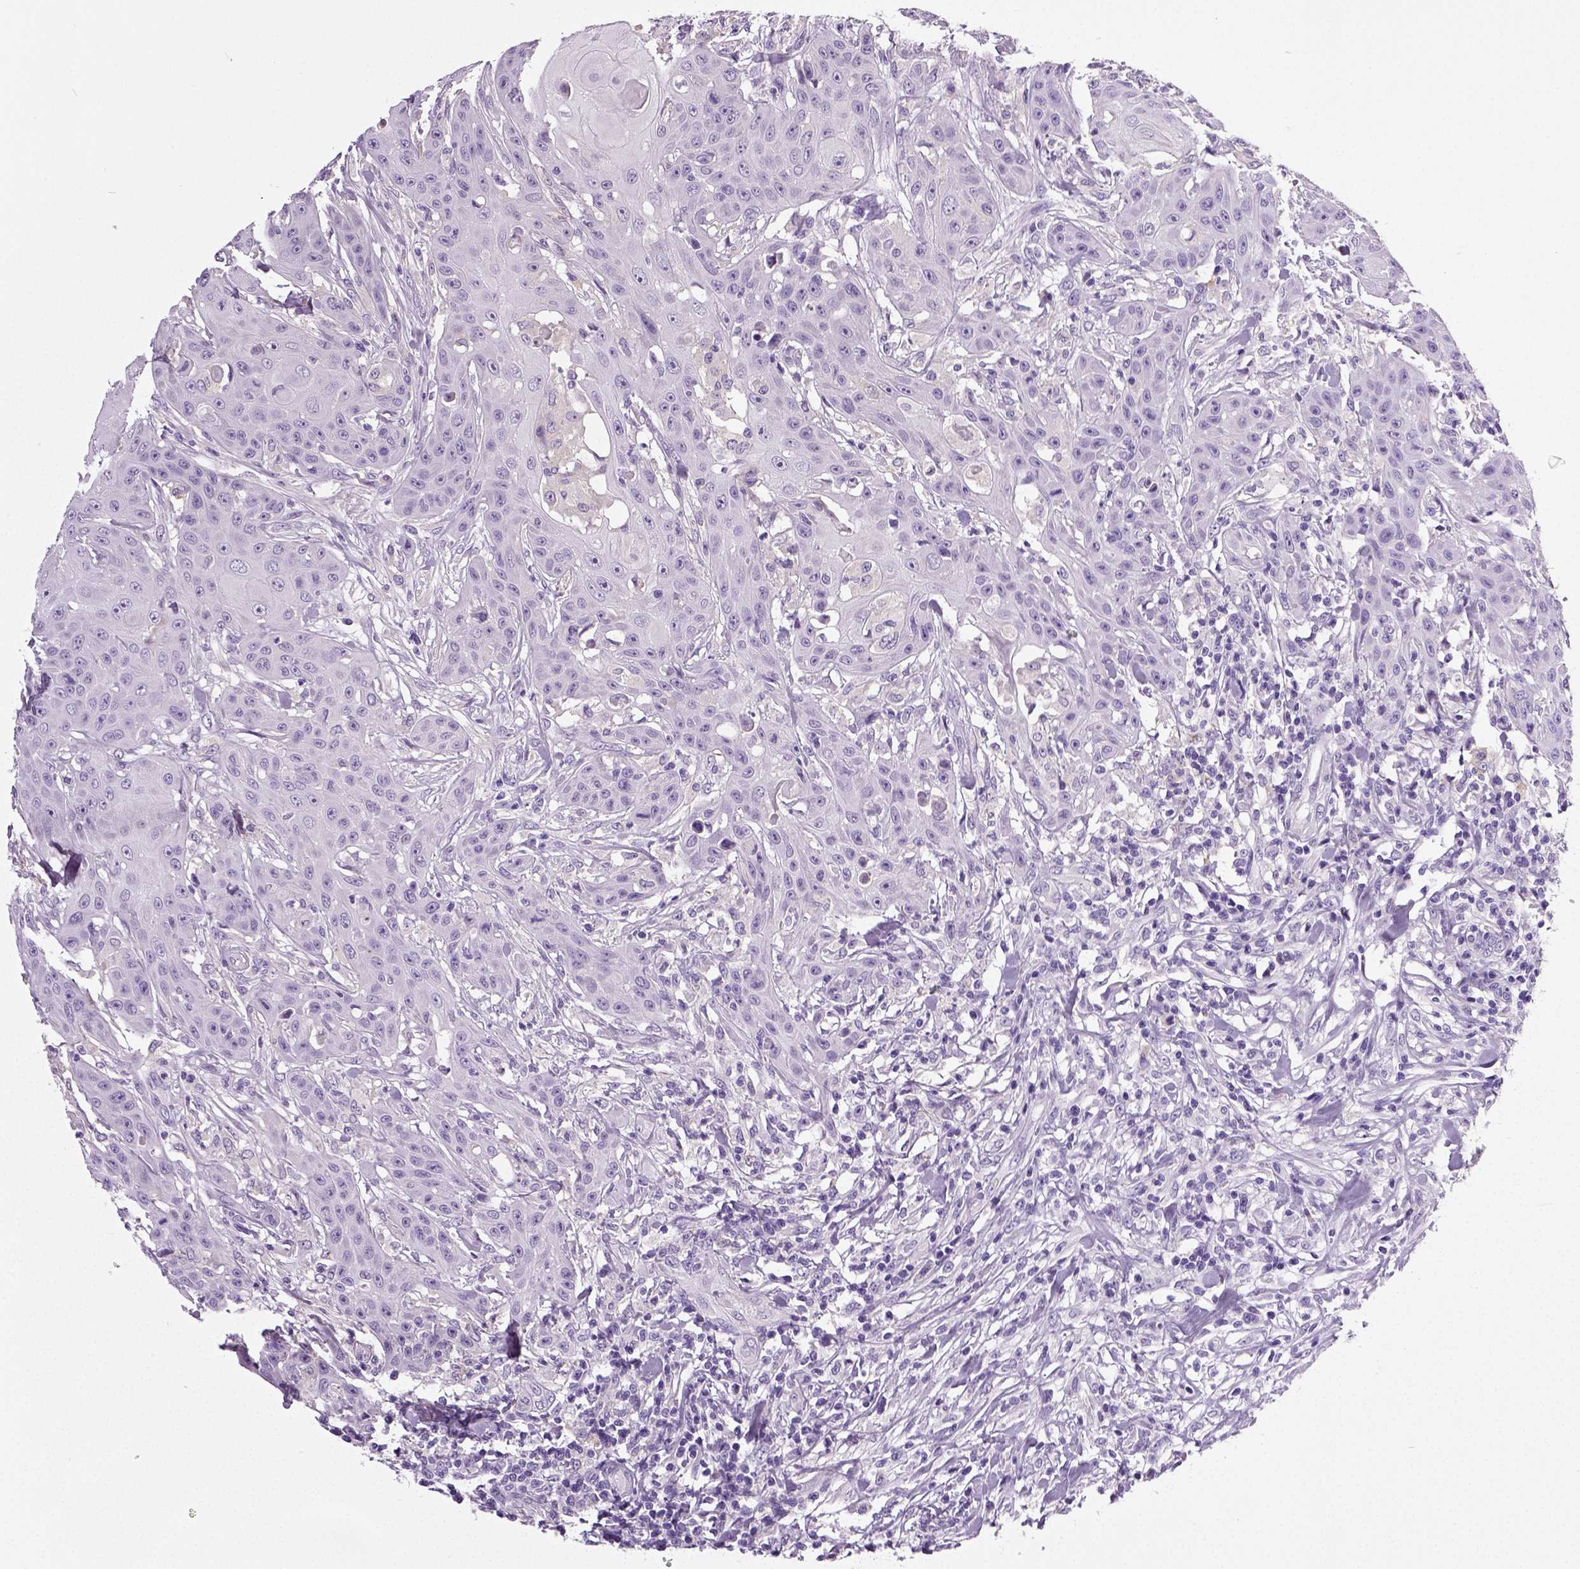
{"staining": {"intensity": "negative", "quantity": "none", "location": "none"}, "tissue": "head and neck cancer", "cell_type": "Tumor cells", "image_type": "cancer", "snomed": [{"axis": "morphology", "description": "Squamous cell carcinoma, NOS"}, {"axis": "topography", "description": "Oral tissue"}, {"axis": "topography", "description": "Head-Neck"}], "caption": "A high-resolution image shows IHC staining of head and neck squamous cell carcinoma, which displays no significant expression in tumor cells.", "gene": "NECAB2", "patient": {"sex": "female", "age": 55}}